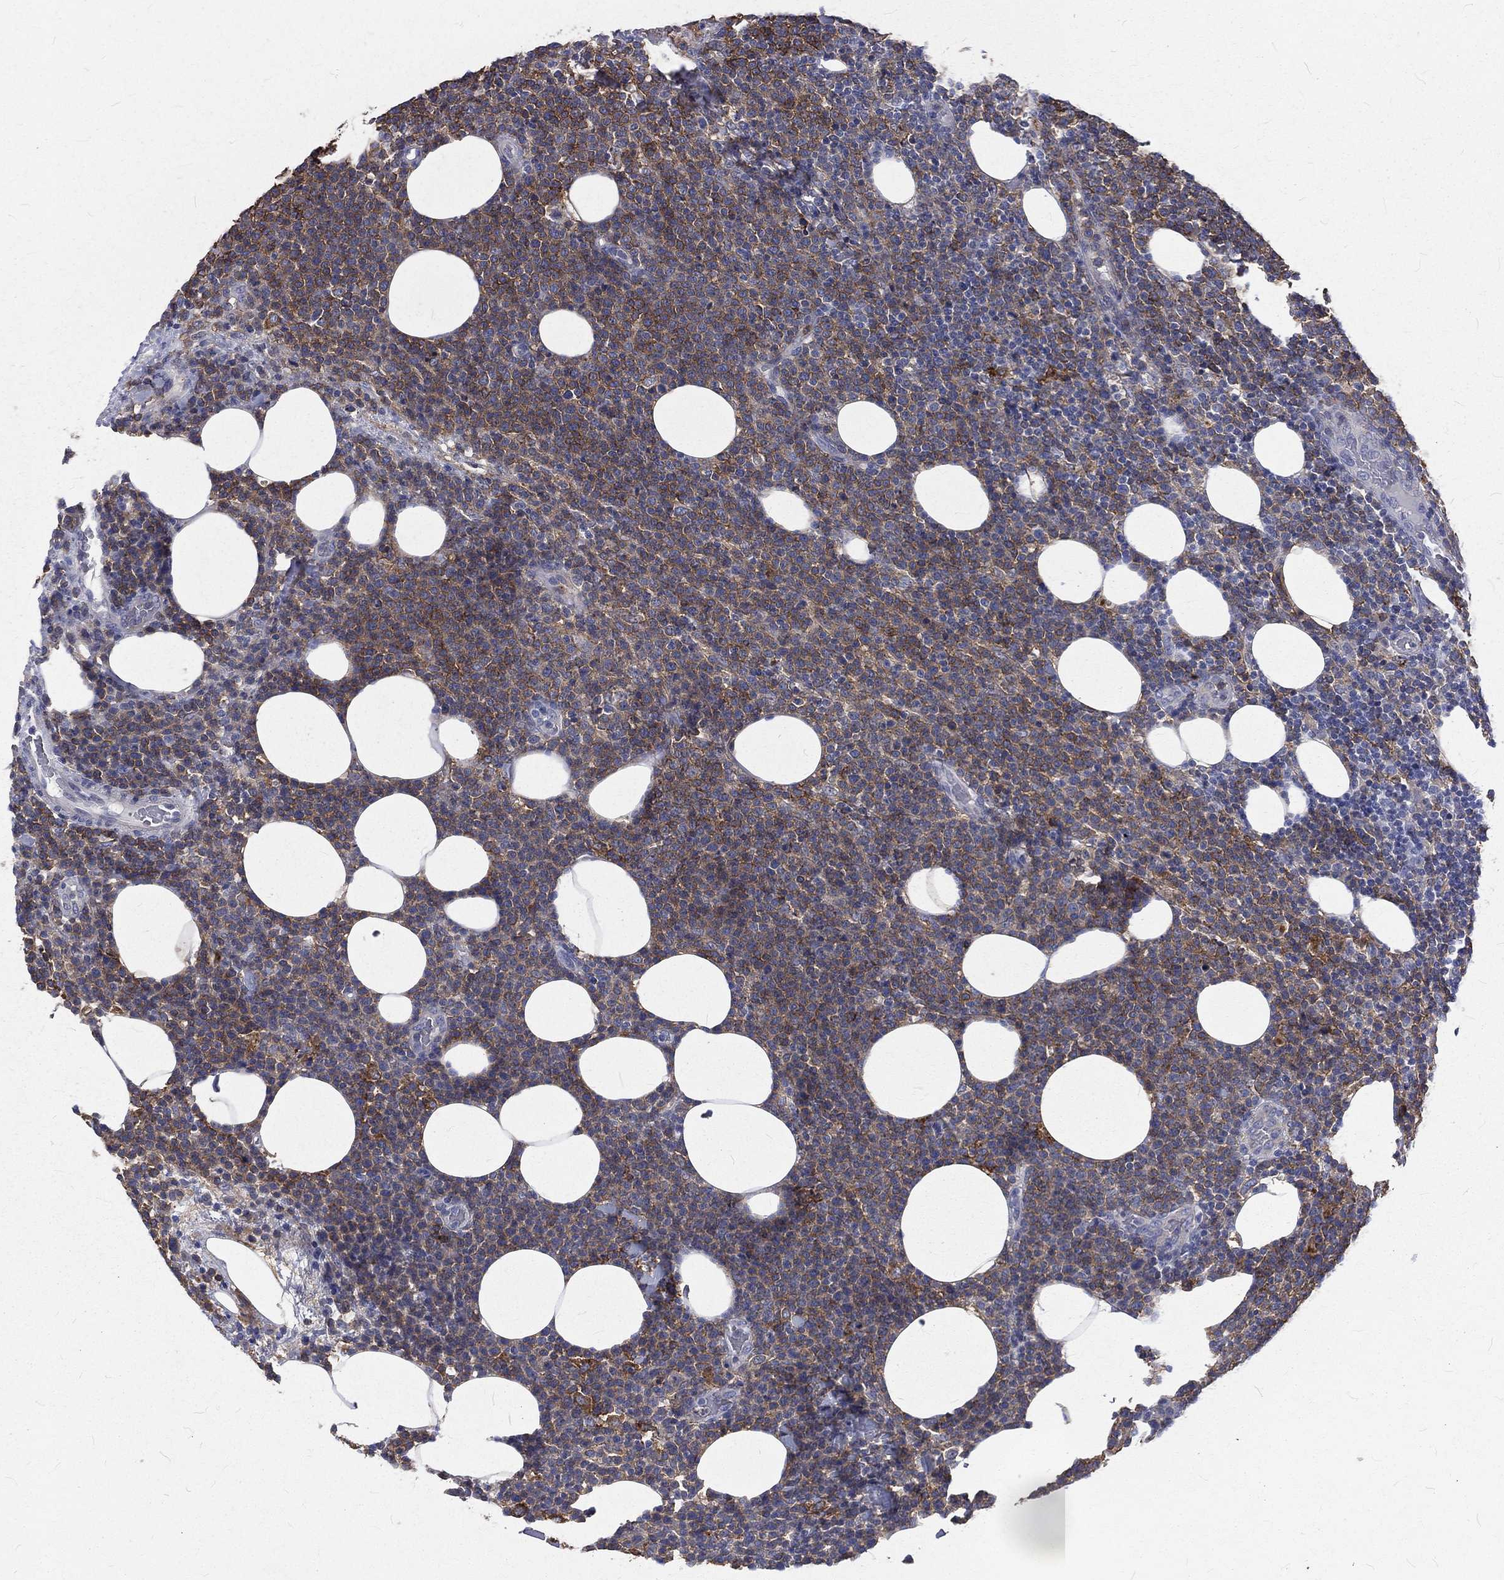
{"staining": {"intensity": "moderate", "quantity": "<25%", "location": "cytoplasmic/membranous"}, "tissue": "lymphoma", "cell_type": "Tumor cells", "image_type": "cancer", "snomed": [{"axis": "morphology", "description": "Malignant lymphoma, non-Hodgkin's type, High grade"}, {"axis": "topography", "description": "Lymph node"}], "caption": "A brown stain highlights moderate cytoplasmic/membranous staining of a protein in human lymphoma tumor cells.", "gene": "BASP1", "patient": {"sex": "male", "age": 61}}